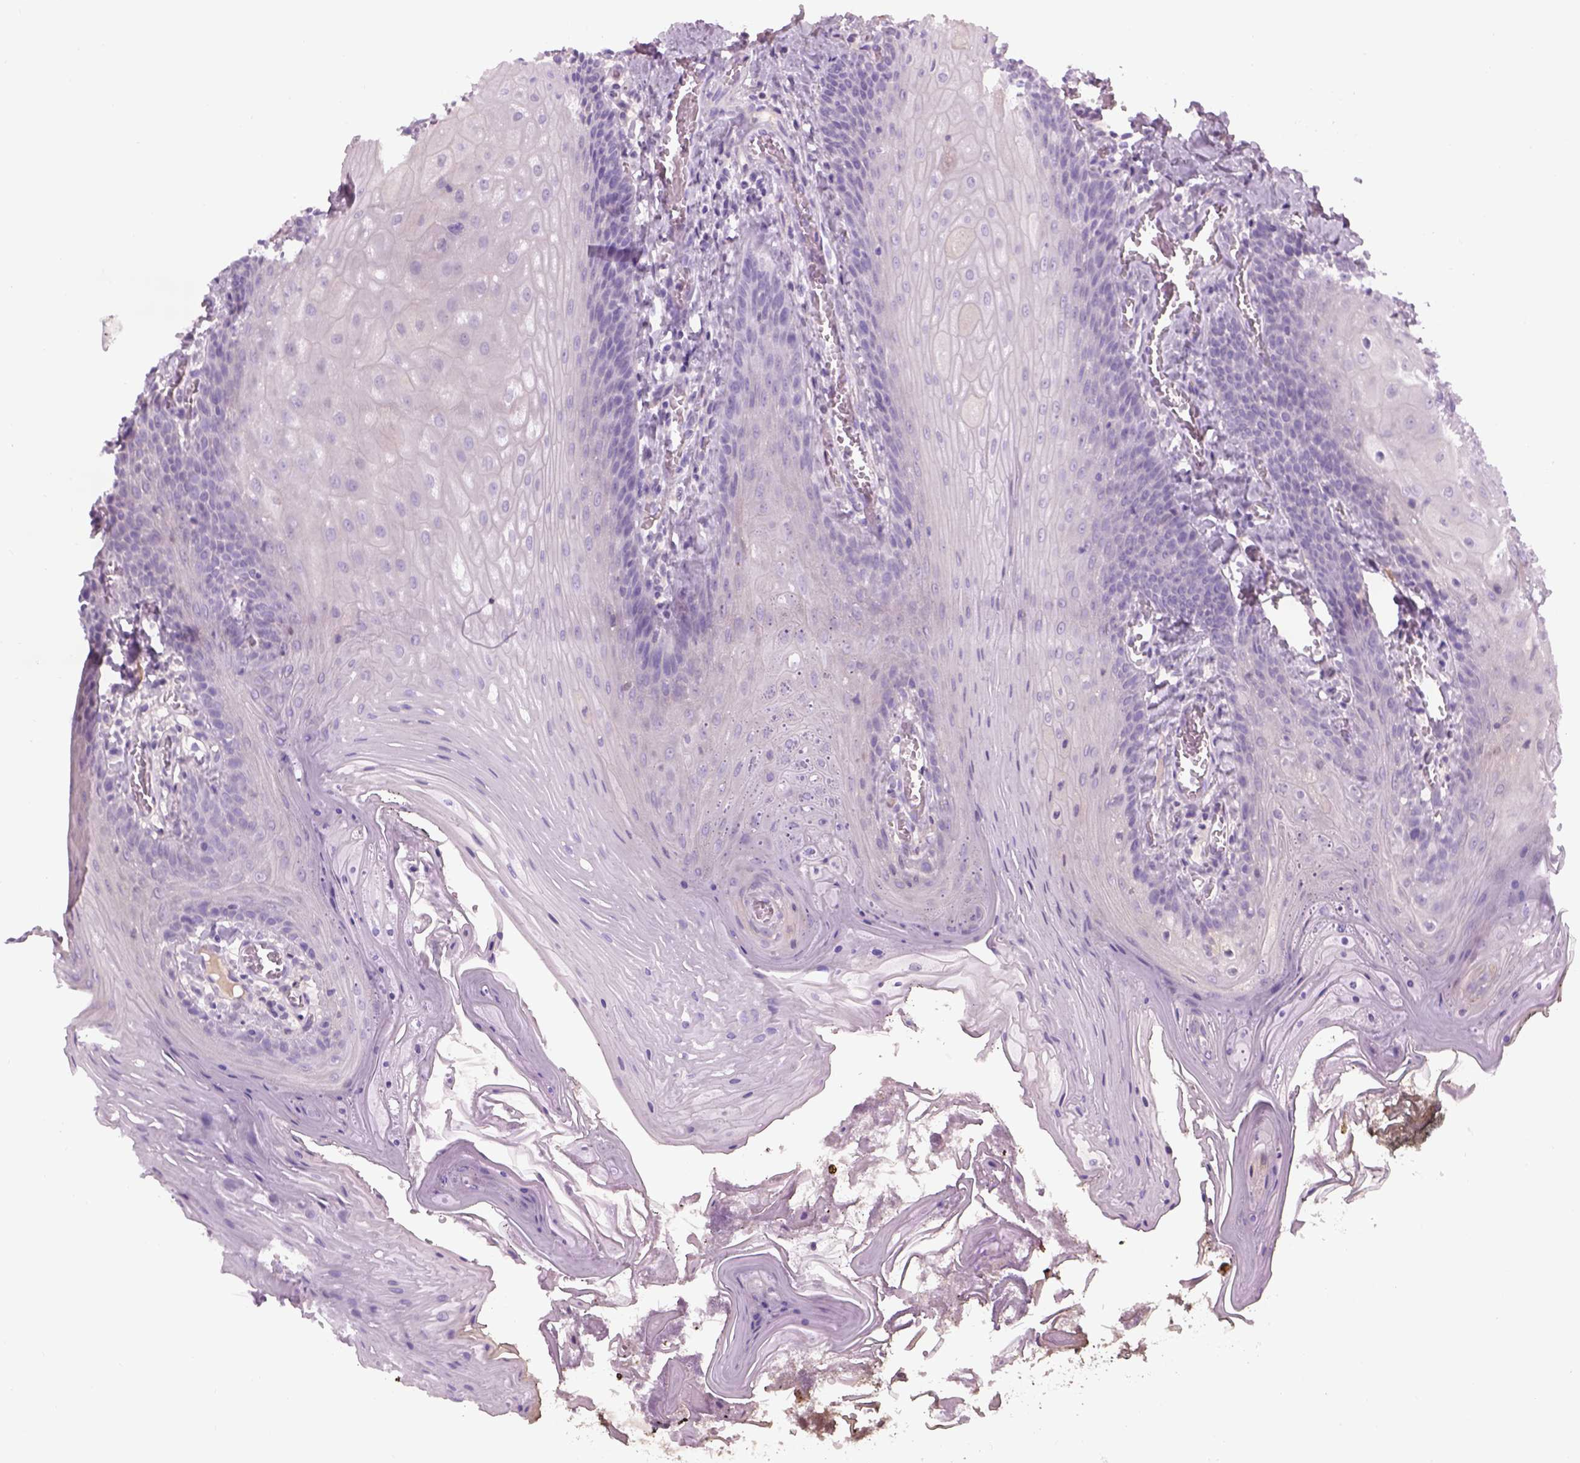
{"staining": {"intensity": "negative", "quantity": "none", "location": "none"}, "tissue": "oral mucosa", "cell_type": "Squamous epithelial cells", "image_type": "normal", "snomed": [{"axis": "morphology", "description": "Normal tissue, NOS"}, {"axis": "topography", "description": "Oral tissue"}], "caption": "The immunohistochemistry (IHC) image has no significant staining in squamous epithelial cells of oral mucosa.", "gene": "GAS2L2", "patient": {"sex": "male", "age": 9}}